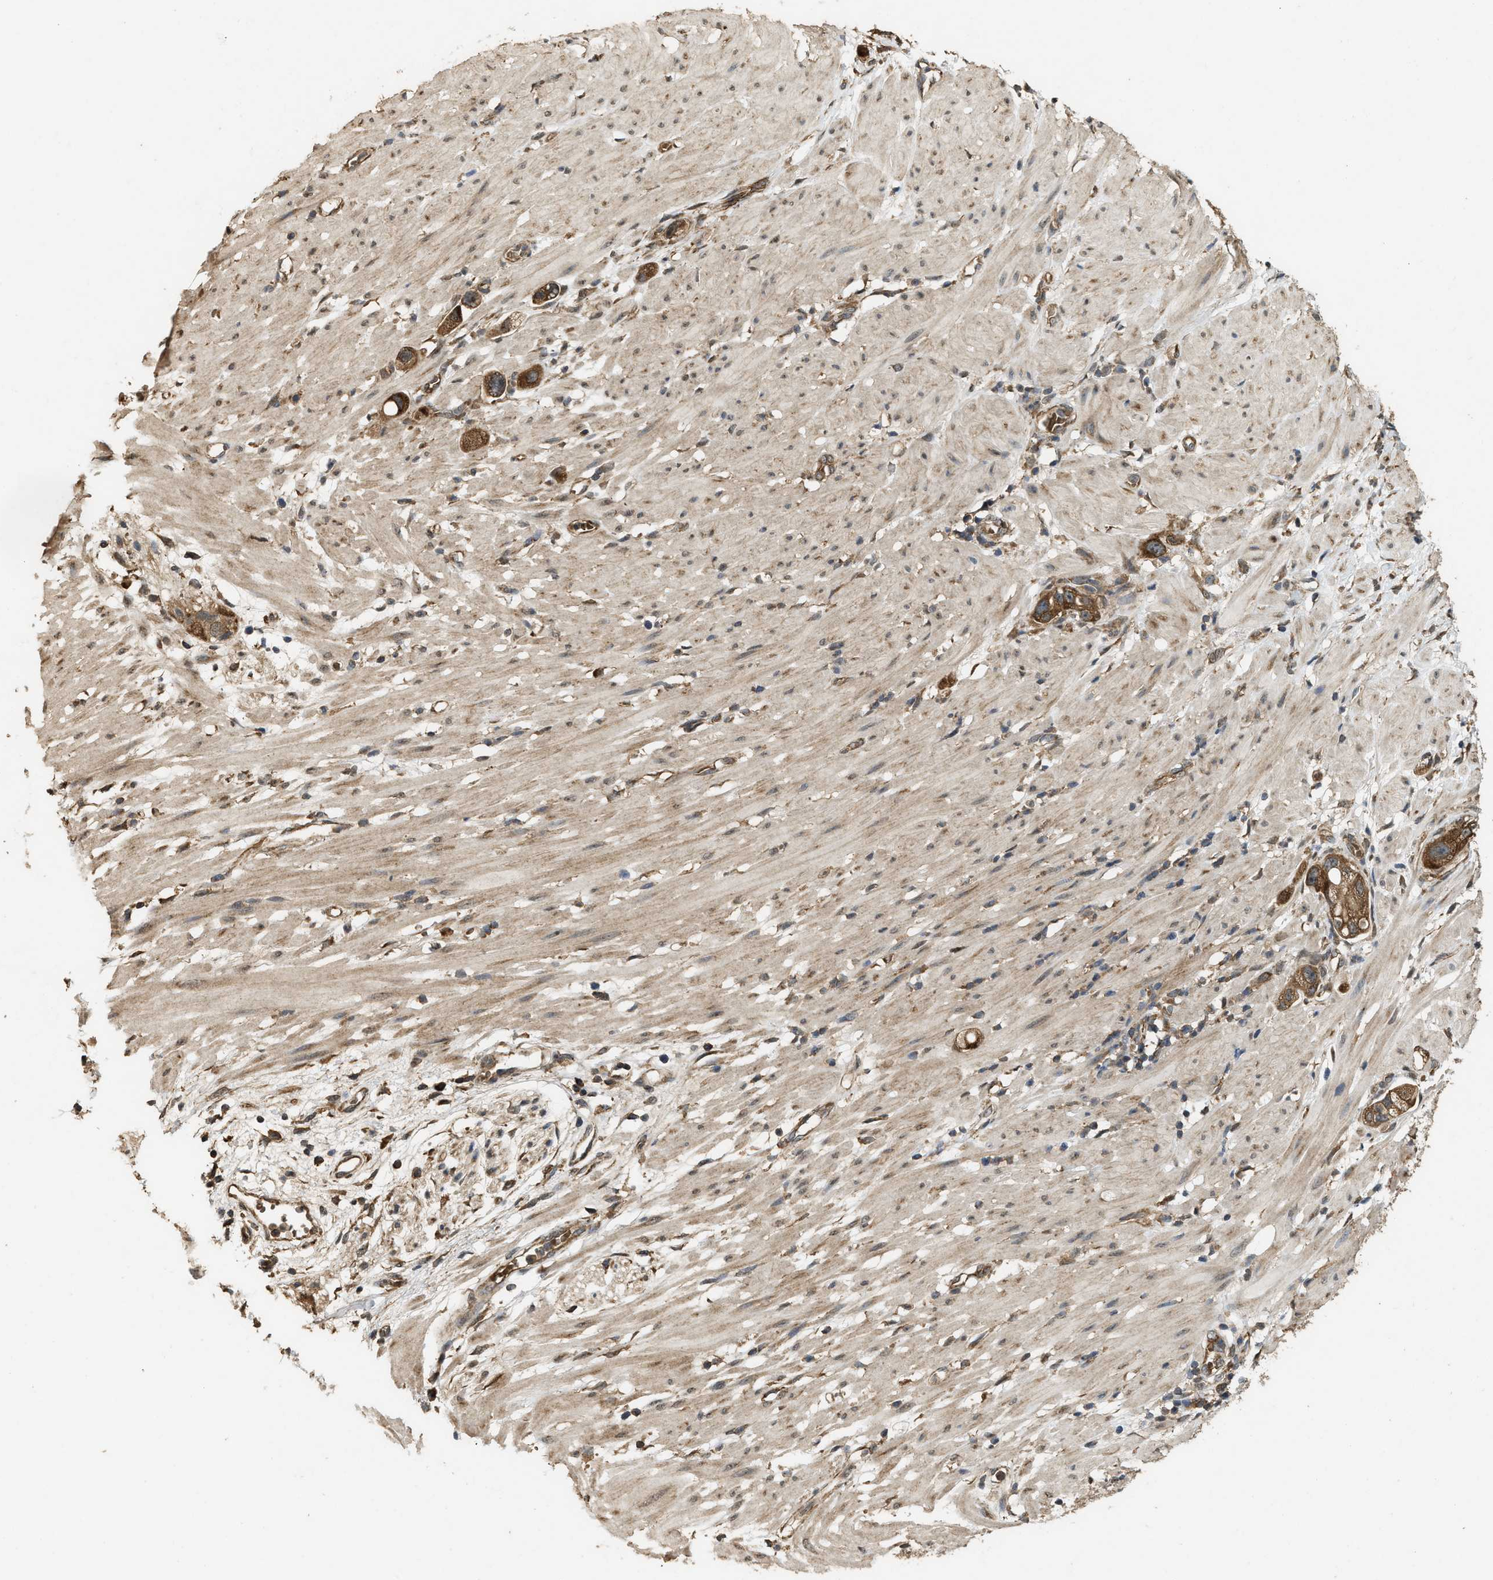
{"staining": {"intensity": "moderate", "quantity": ">75%", "location": "cytoplasmic/membranous"}, "tissue": "stomach cancer", "cell_type": "Tumor cells", "image_type": "cancer", "snomed": [{"axis": "morphology", "description": "Adenocarcinoma, NOS"}, {"axis": "topography", "description": "Stomach"}, {"axis": "topography", "description": "Stomach, lower"}], "caption": "This is a micrograph of IHC staining of stomach cancer (adenocarcinoma), which shows moderate positivity in the cytoplasmic/membranous of tumor cells.", "gene": "ARHGEF5", "patient": {"sex": "female", "age": 48}}